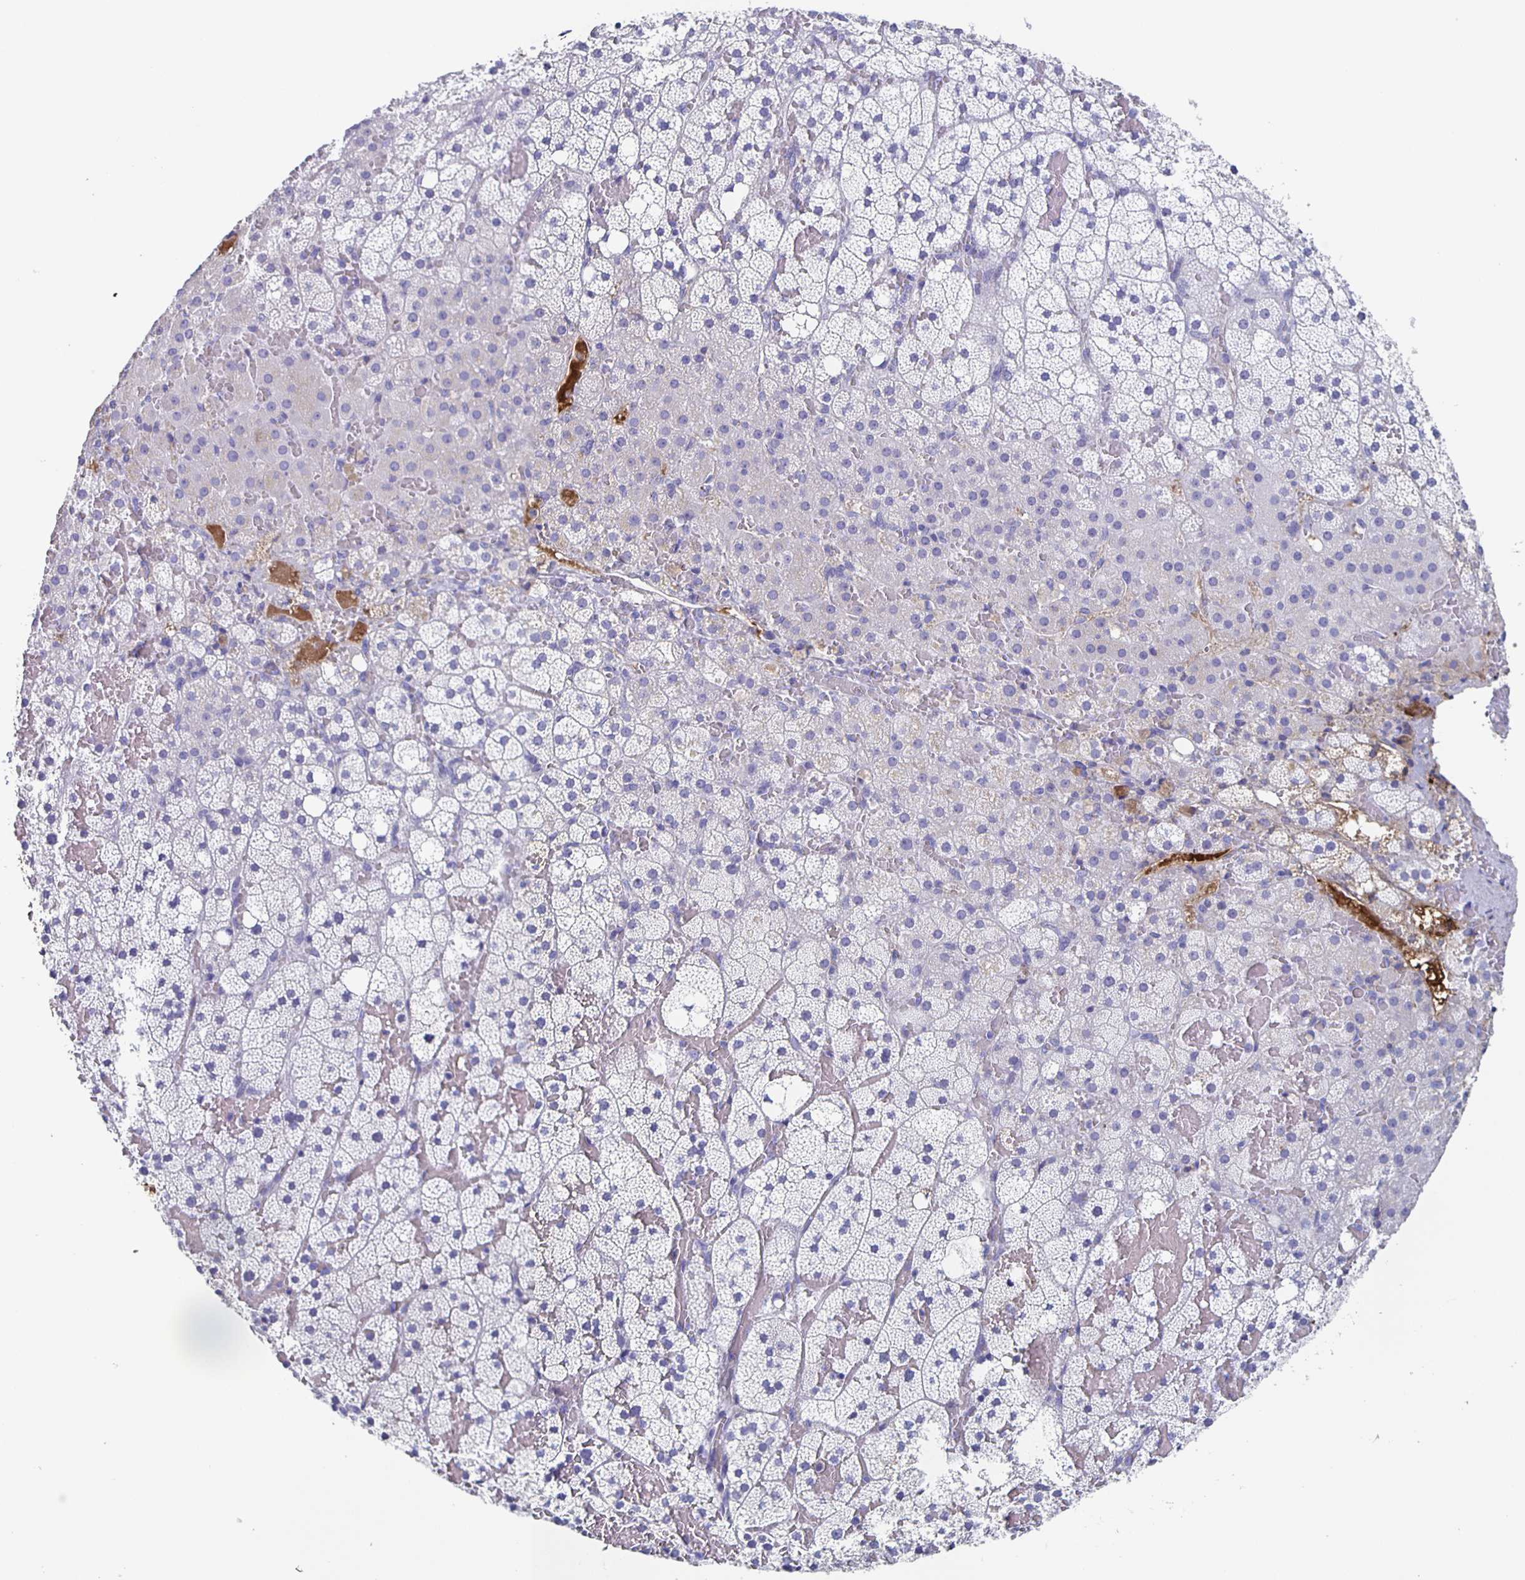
{"staining": {"intensity": "negative", "quantity": "none", "location": "none"}, "tissue": "adrenal gland", "cell_type": "Glandular cells", "image_type": "normal", "snomed": [{"axis": "morphology", "description": "Normal tissue, NOS"}, {"axis": "topography", "description": "Adrenal gland"}], "caption": "Human adrenal gland stained for a protein using immunohistochemistry (IHC) reveals no staining in glandular cells.", "gene": "FGA", "patient": {"sex": "male", "age": 53}}